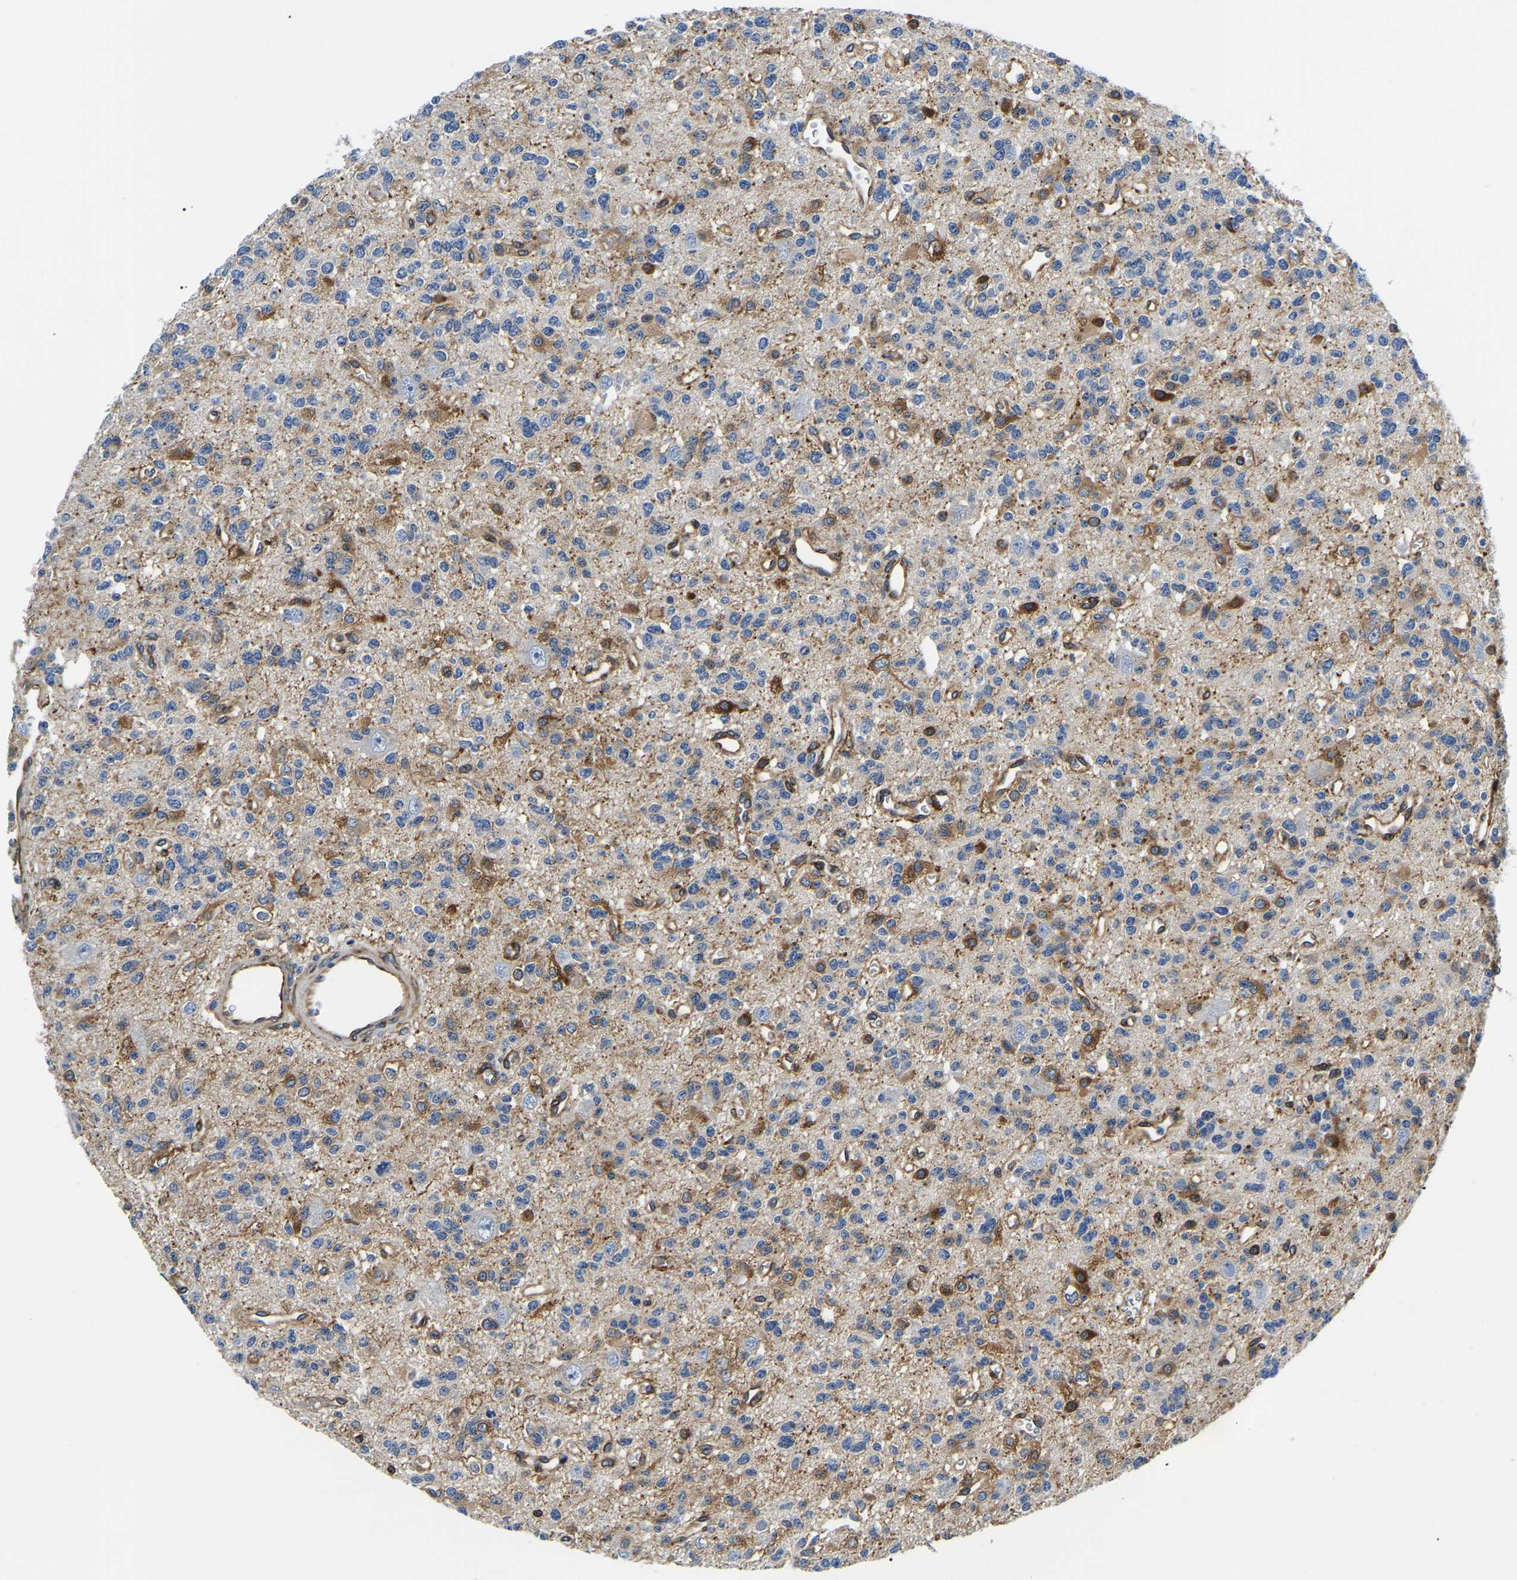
{"staining": {"intensity": "negative", "quantity": "none", "location": "none"}, "tissue": "glioma", "cell_type": "Tumor cells", "image_type": "cancer", "snomed": [{"axis": "morphology", "description": "Glioma, malignant, Low grade"}, {"axis": "topography", "description": "Brain"}], "caption": "Glioma stained for a protein using immunohistochemistry displays no positivity tumor cells.", "gene": "DUSP8", "patient": {"sex": "male", "age": 38}}